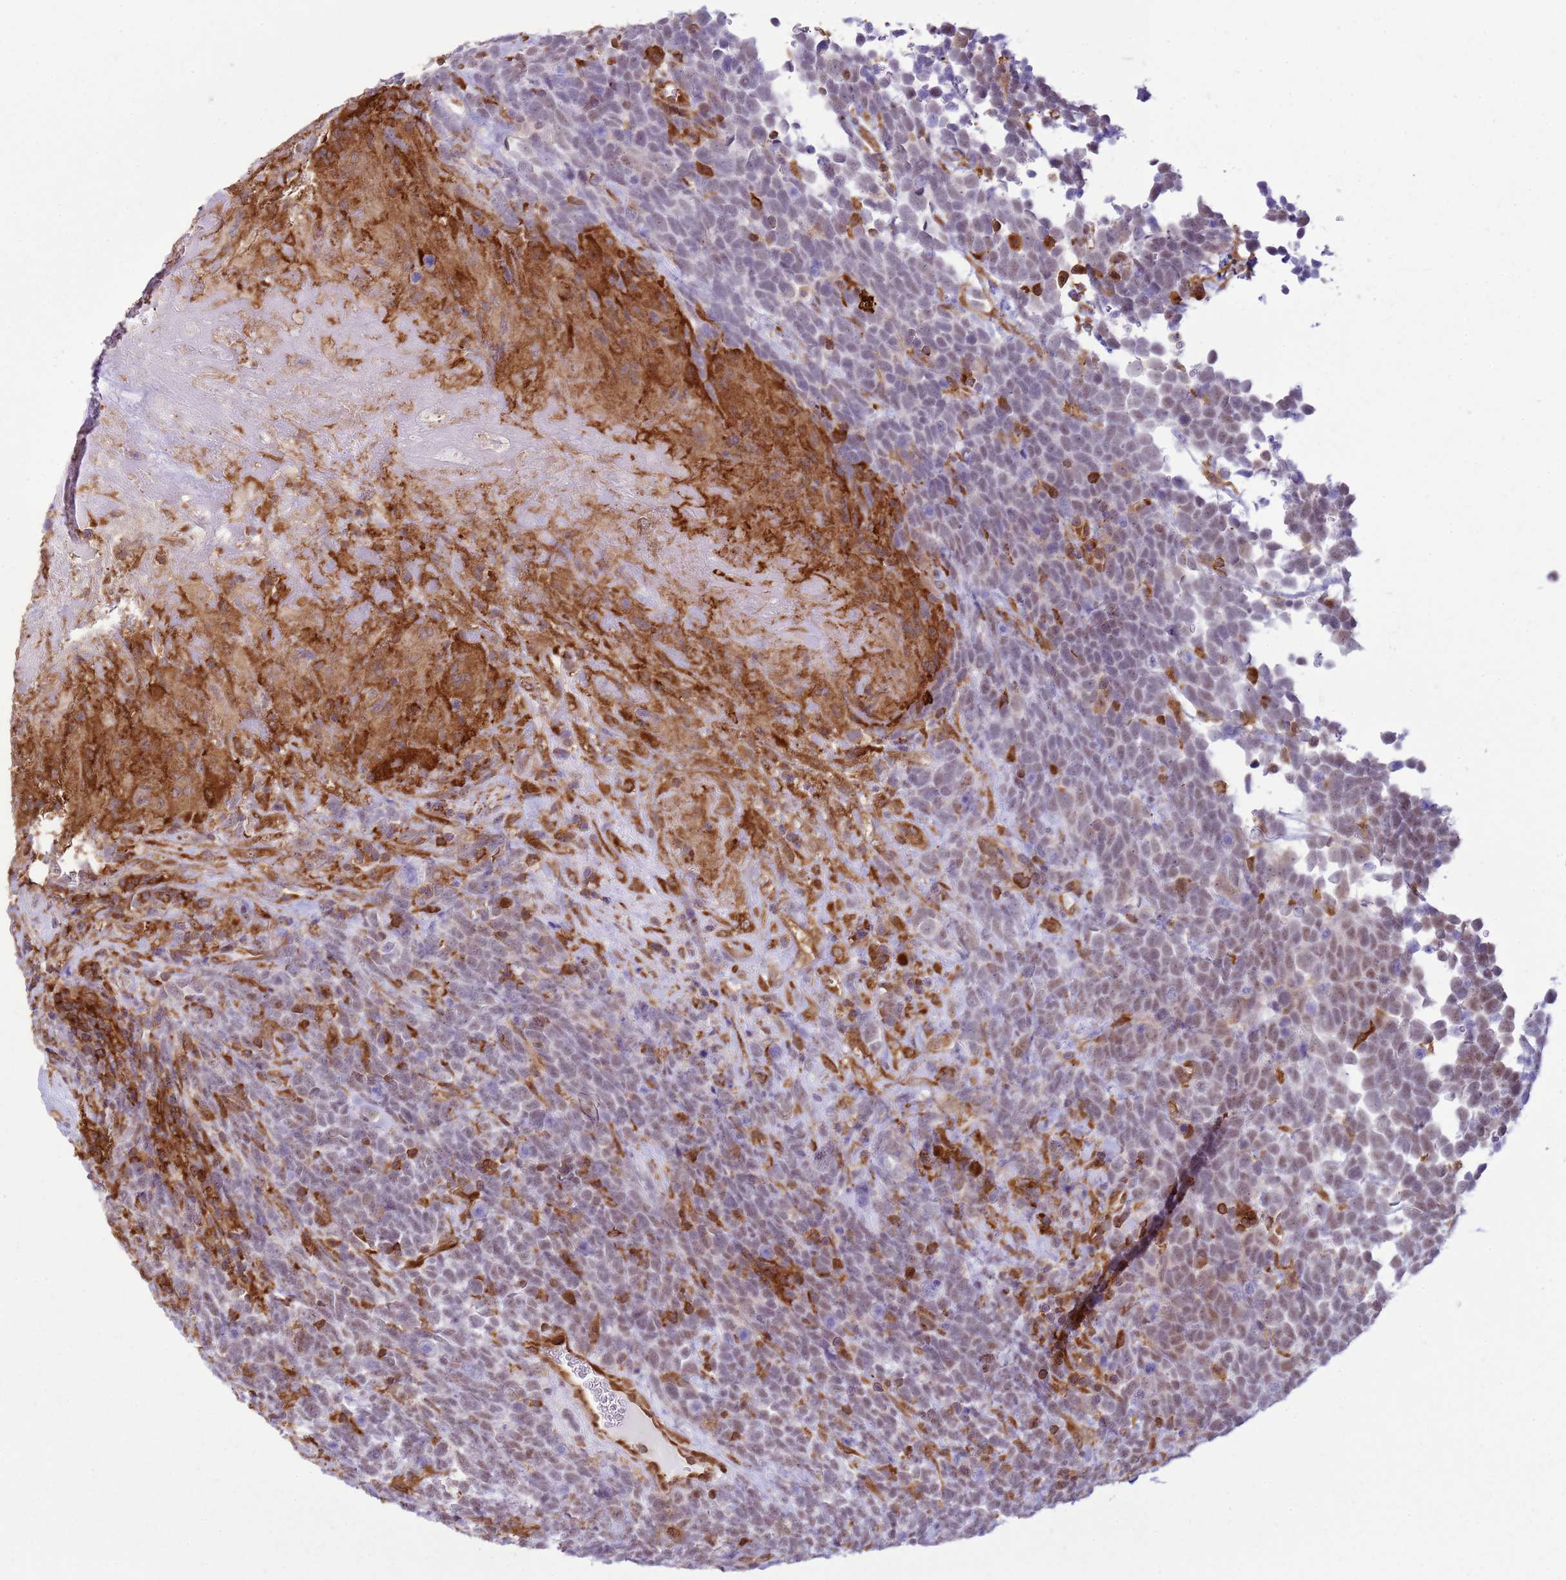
{"staining": {"intensity": "negative", "quantity": "none", "location": "none"}, "tissue": "urothelial cancer", "cell_type": "Tumor cells", "image_type": "cancer", "snomed": [{"axis": "morphology", "description": "Urothelial carcinoma, High grade"}, {"axis": "topography", "description": "Urinary bladder"}], "caption": "Immunohistochemical staining of urothelial carcinoma (high-grade) displays no significant positivity in tumor cells.", "gene": "GABRE", "patient": {"sex": "female", "age": 82}}